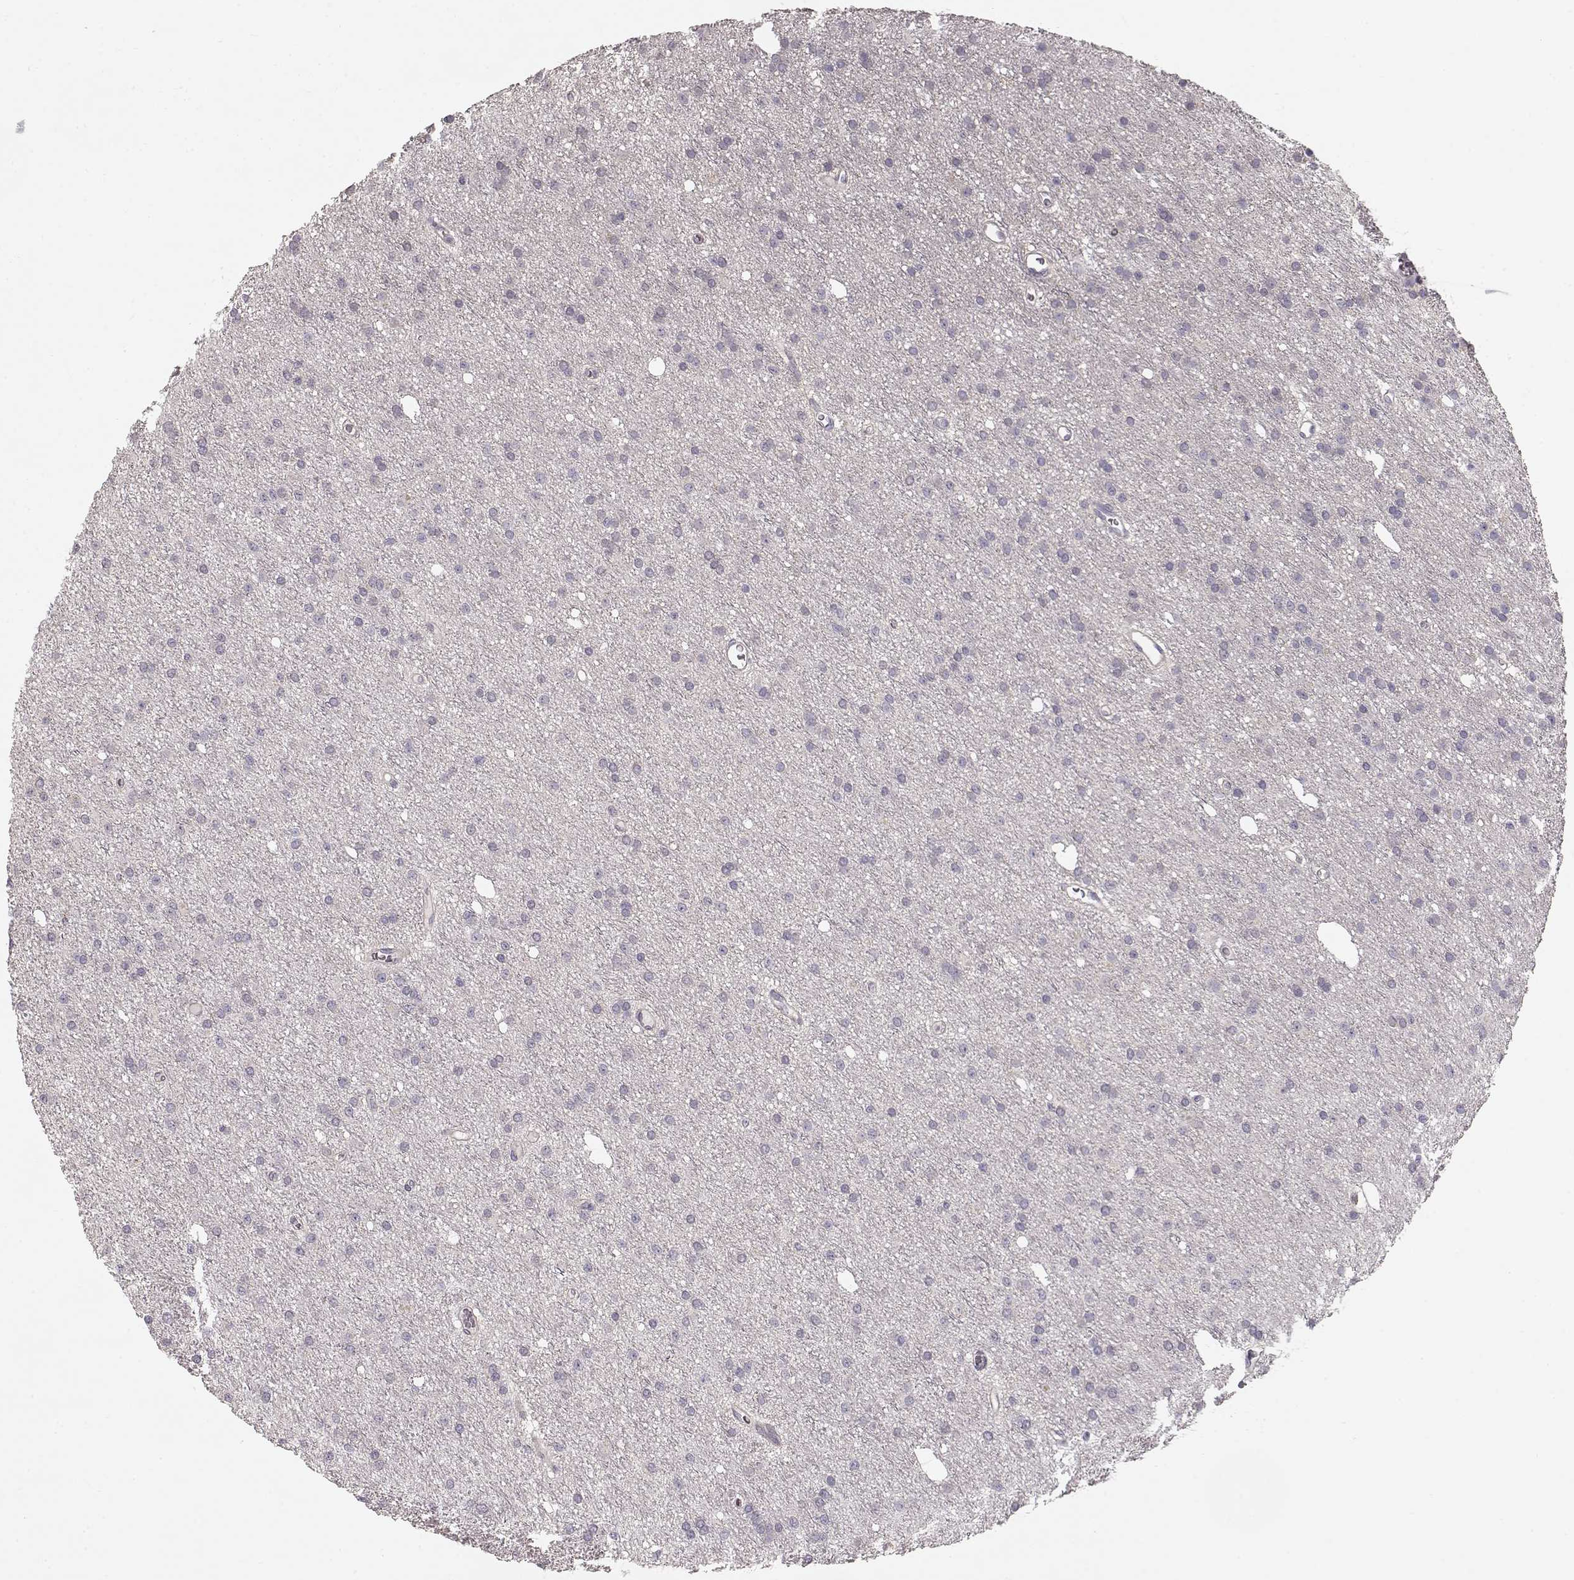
{"staining": {"intensity": "negative", "quantity": "none", "location": "none"}, "tissue": "glioma", "cell_type": "Tumor cells", "image_type": "cancer", "snomed": [{"axis": "morphology", "description": "Glioma, malignant, Low grade"}, {"axis": "topography", "description": "Brain"}], "caption": "DAB (3,3'-diaminobenzidine) immunohistochemical staining of glioma reveals no significant positivity in tumor cells. (Brightfield microscopy of DAB immunohistochemistry at high magnification).", "gene": "ARHGAP8", "patient": {"sex": "male", "age": 27}}